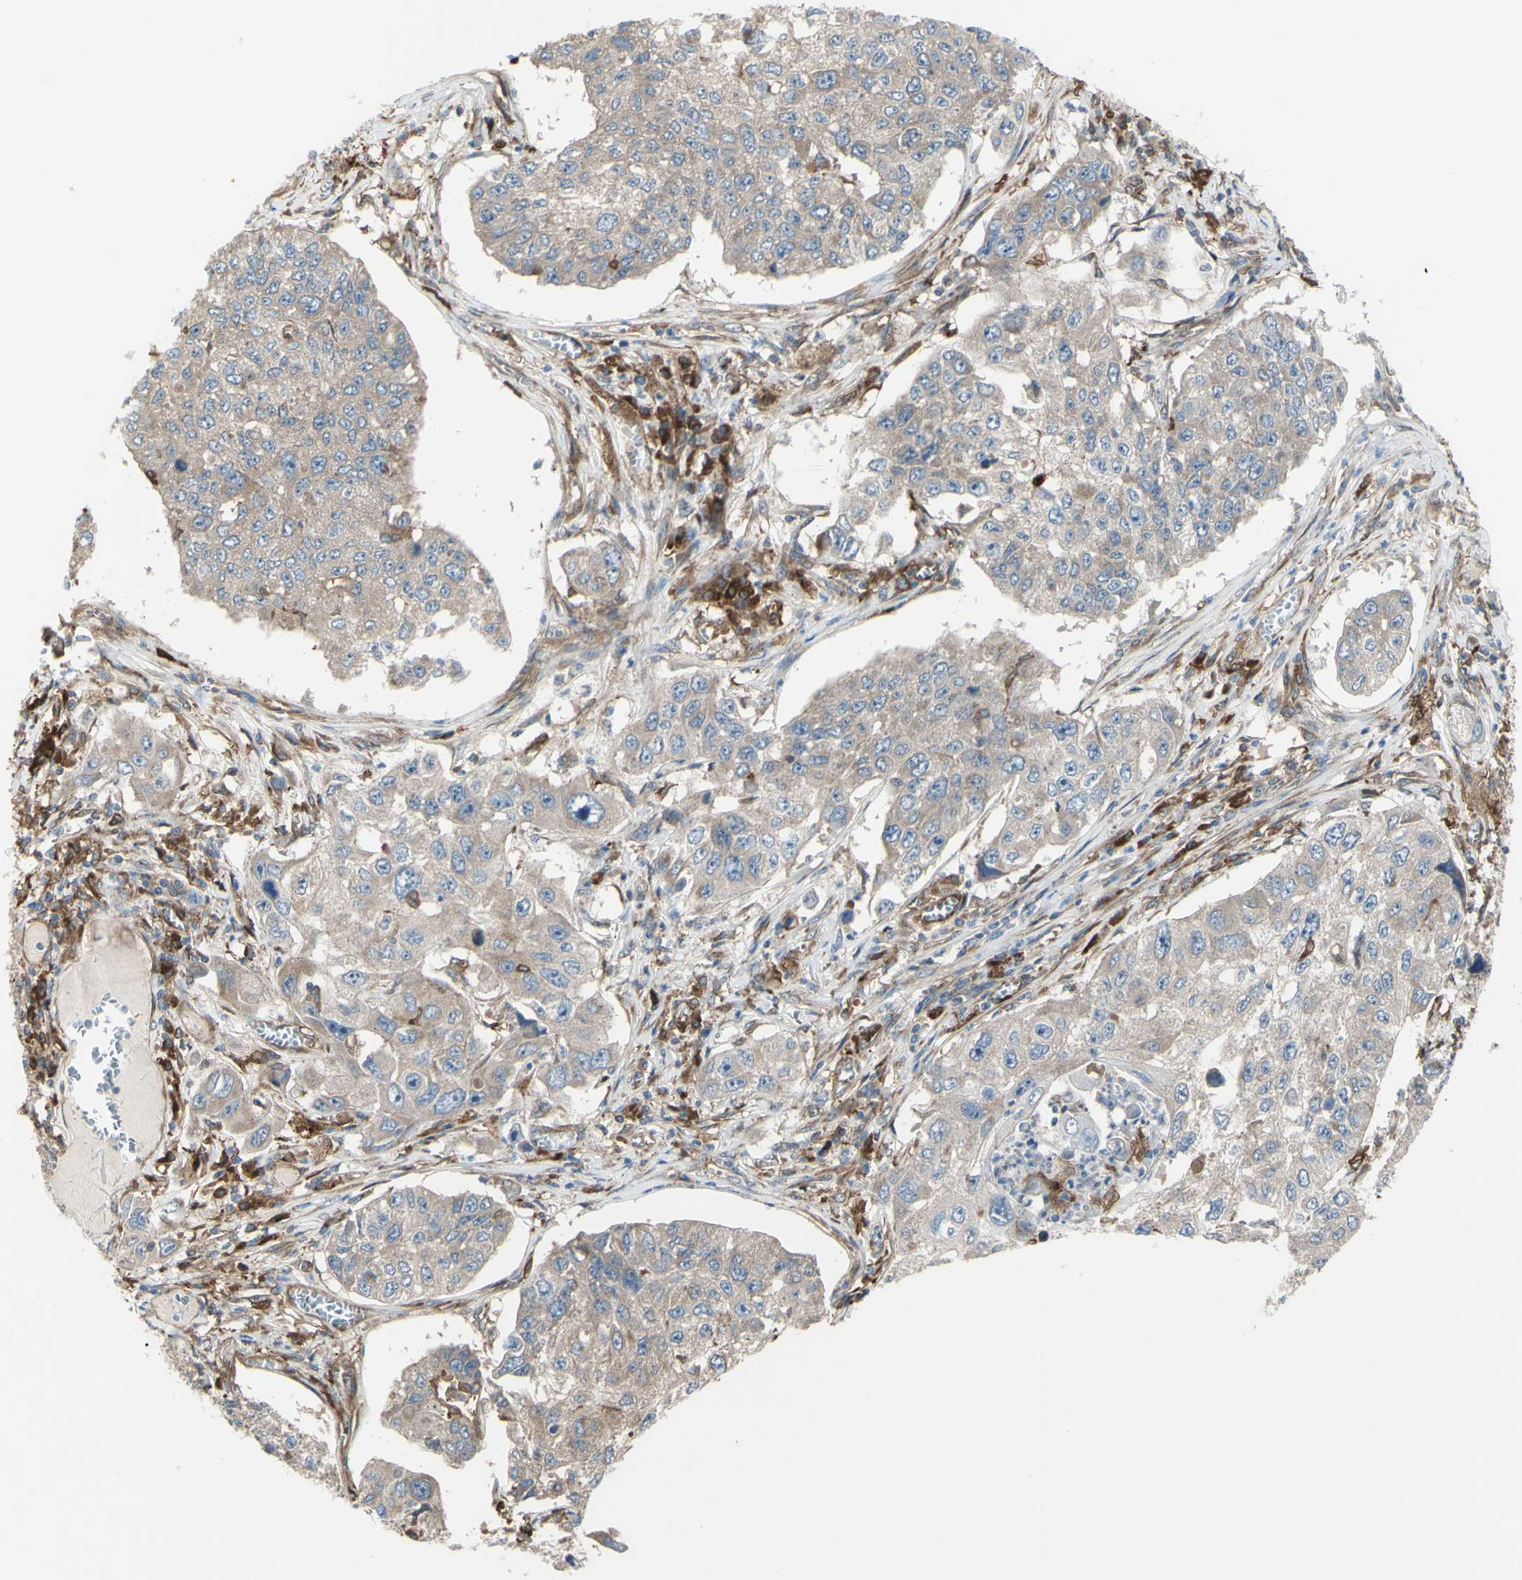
{"staining": {"intensity": "weak", "quantity": ">75%", "location": "cytoplasmic/membranous"}, "tissue": "lung cancer", "cell_type": "Tumor cells", "image_type": "cancer", "snomed": [{"axis": "morphology", "description": "Squamous cell carcinoma, NOS"}, {"axis": "topography", "description": "Lung"}], "caption": "The histopathology image shows immunohistochemical staining of lung squamous cell carcinoma. There is weak cytoplasmic/membranous staining is appreciated in approximately >75% of tumor cells. (brown staining indicates protein expression, while blue staining denotes nuclei).", "gene": "IGSF9B", "patient": {"sex": "male", "age": 71}}